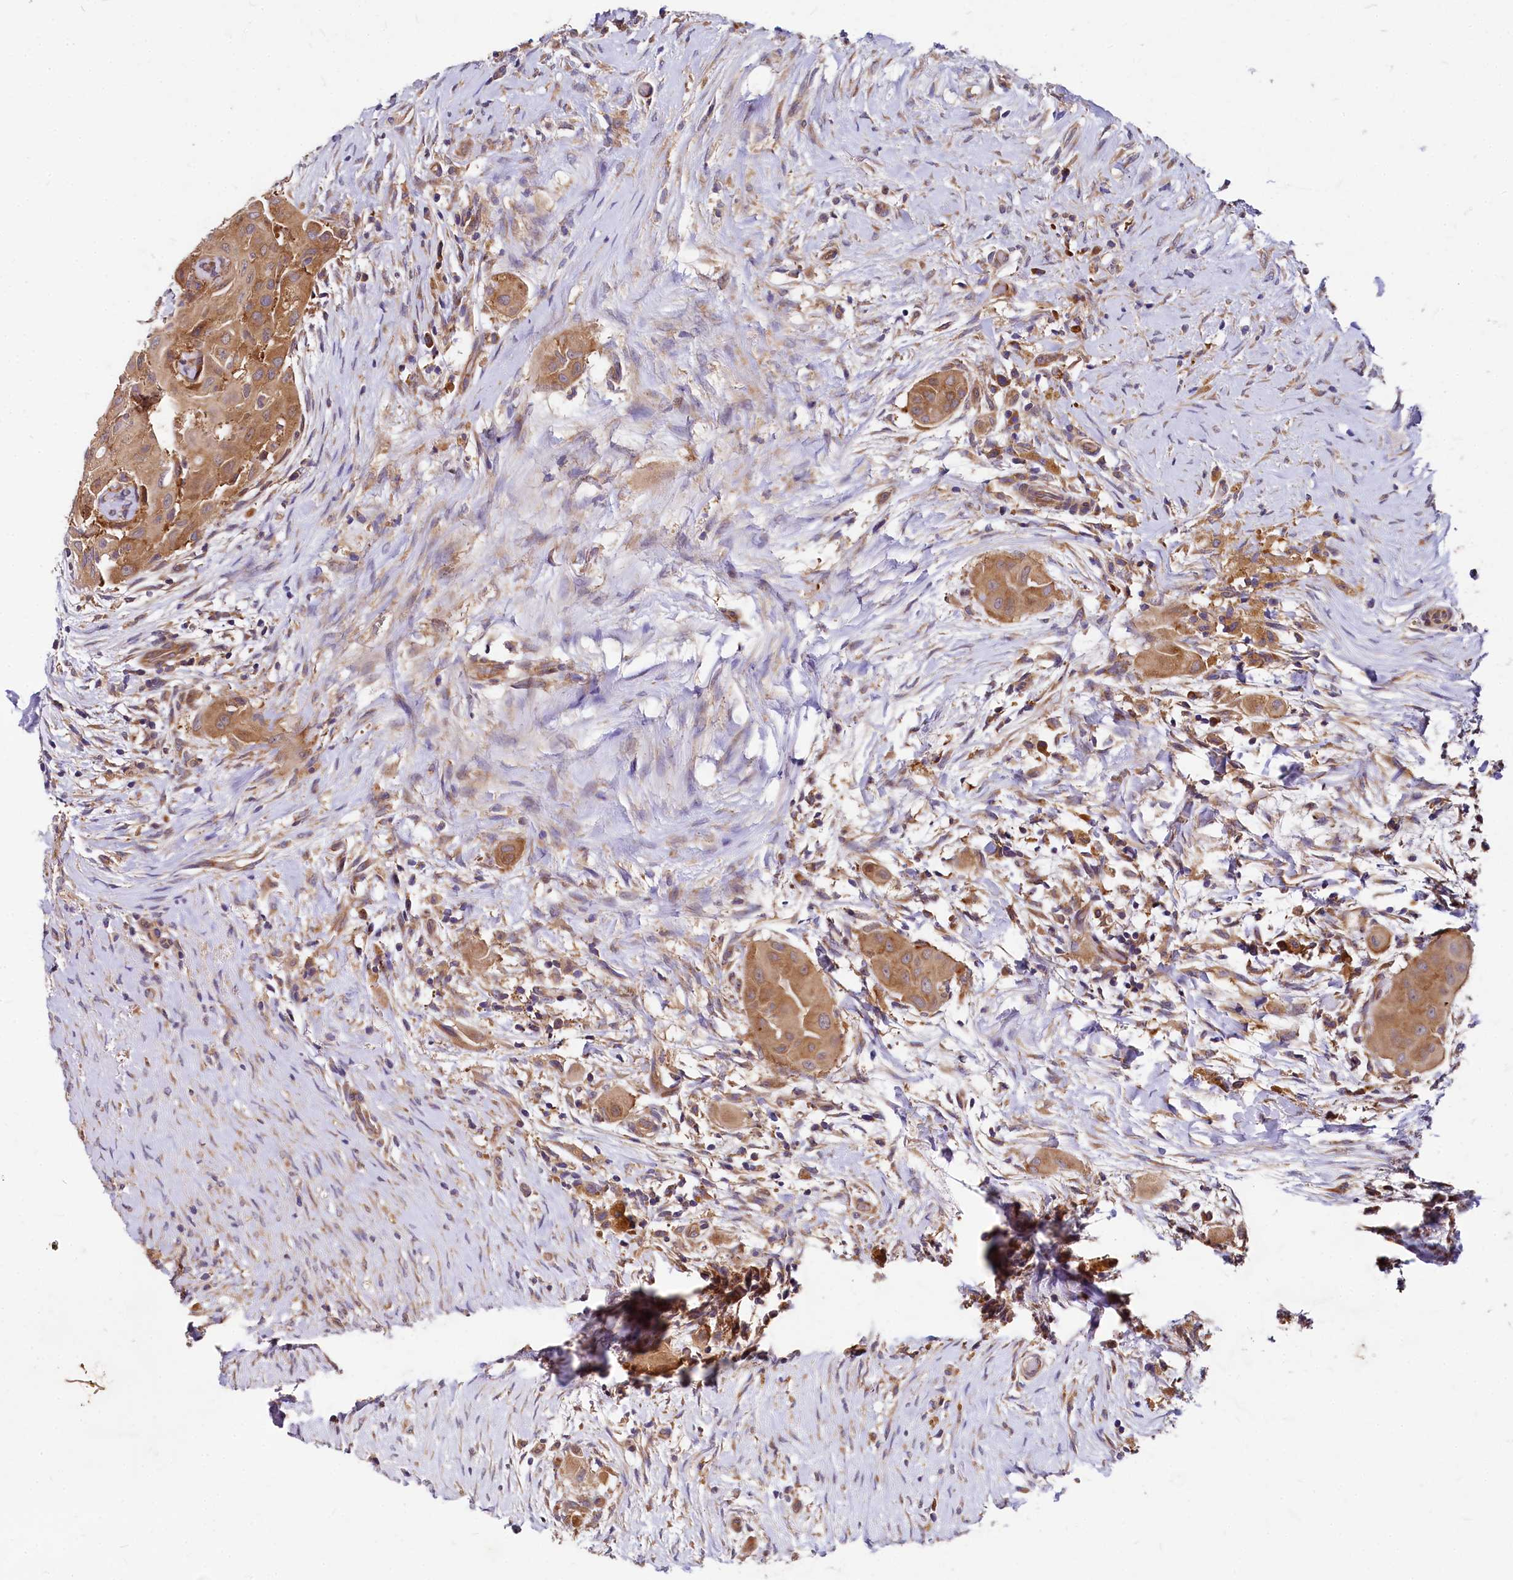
{"staining": {"intensity": "moderate", "quantity": ">75%", "location": "cytoplasmic/membranous"}, "tissue": "thyroid cancer", "cell_type": "Tumor cells", "image_type": "cancer", "snomed": [{"axis": "morphology", "description": "Papillary adenocarcinoma, NOS"}, {"axis": "topography", "description": "Thyroid gland"}], "caption": "A high-resolution photomicrograph shows IHC staining of papillary adenocarcinoma (thyroid), which reveals moderate cytoplasmic/membranous positivity in approximately >75% of tumor cells. (DAB IHC, brown staining for protein, blue staining for nuclei).", "gene": "EIF2B2", "patient": {"sex": "female", "age": 59}}